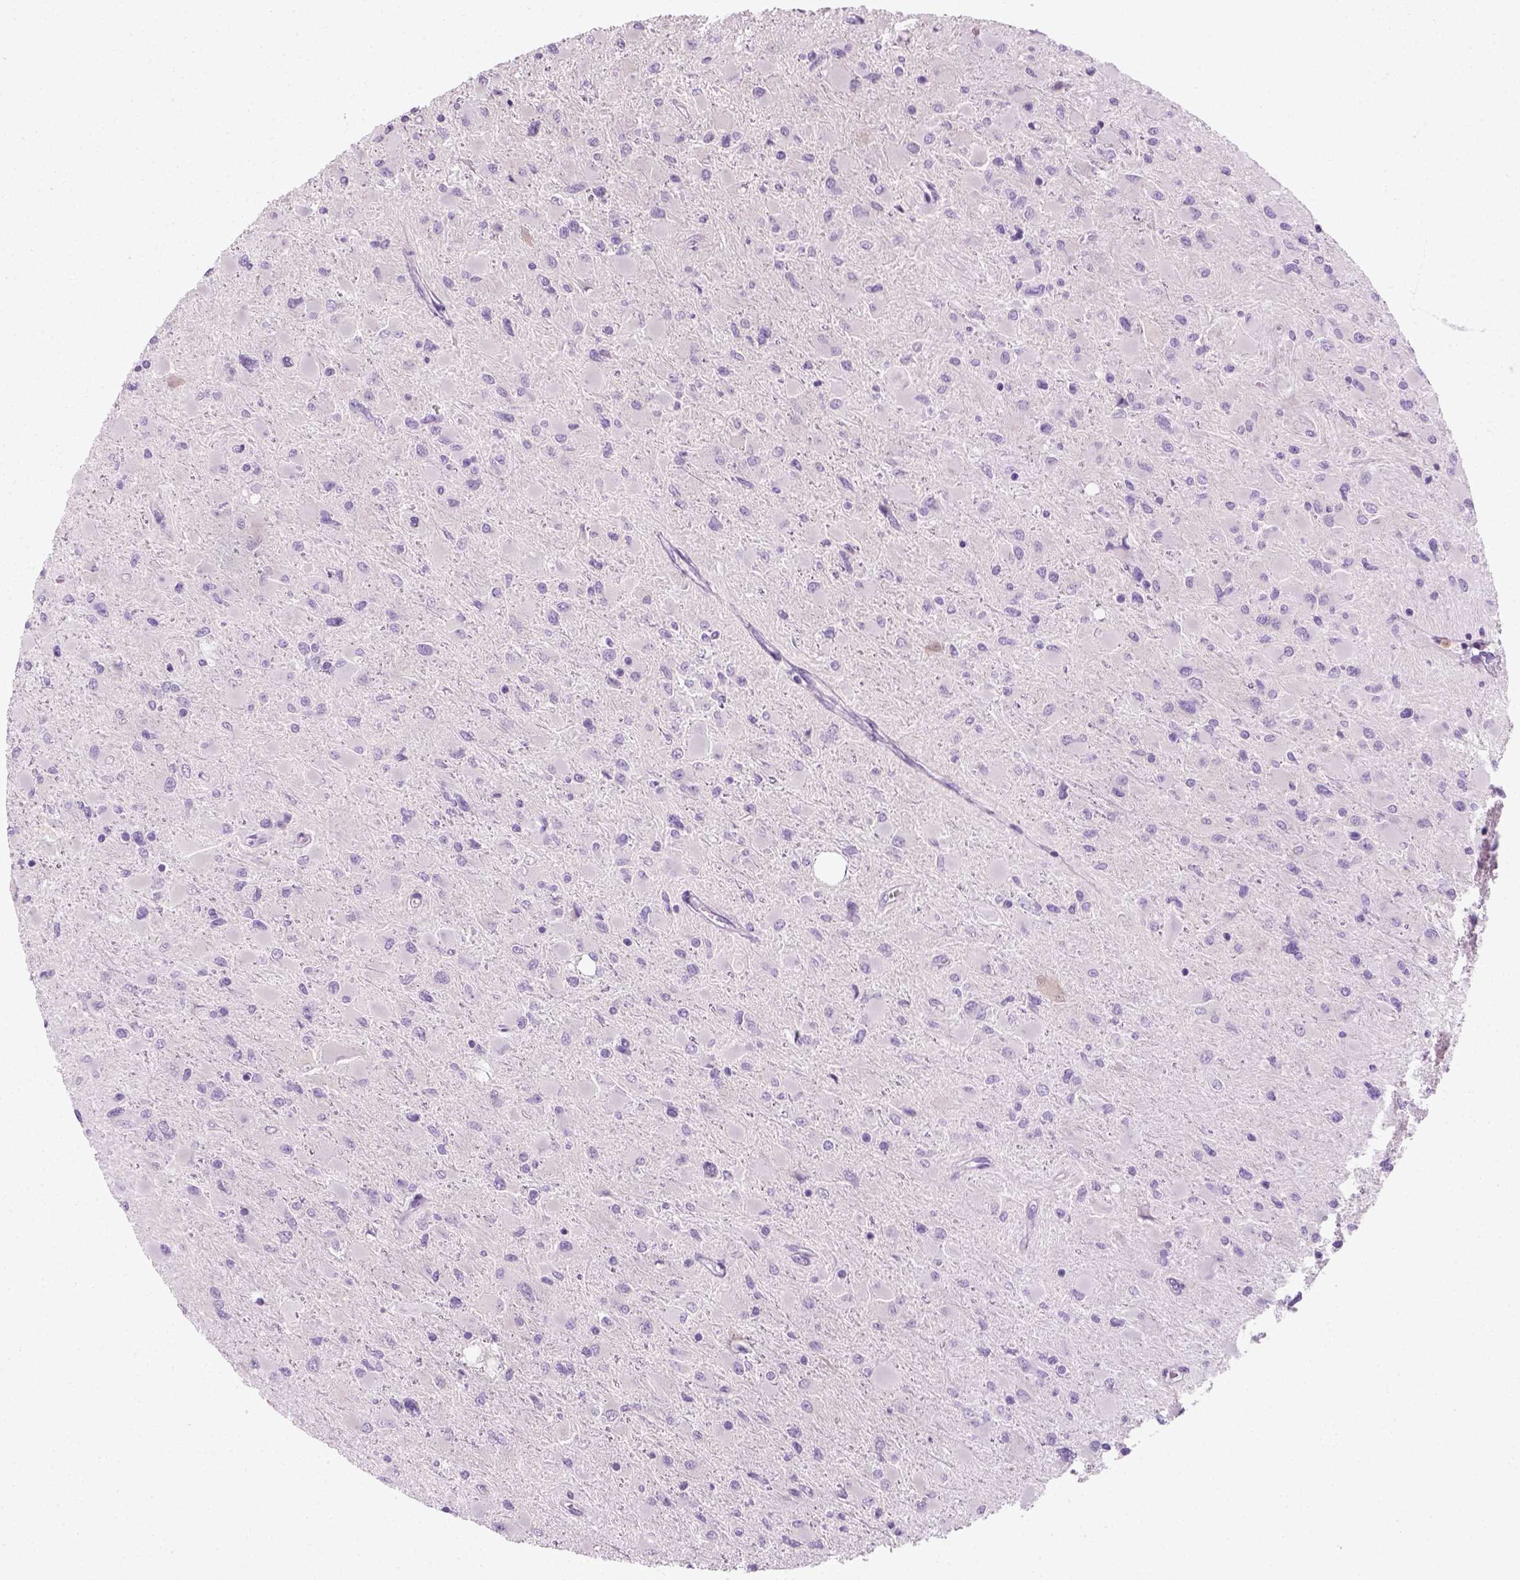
{"staining": {"intensity": "negative", "quantity": "none", "location": "none"}, "tissue": "glioma", "cell_type": "Tumor cells", "image_type": "cancer", "snomed": [{"axis": "morphology", "description": "Glioma, malignant, High grade"}, {"axis": "topography", "description": "Cerebral cortex"}], "caption": "Immunohistochemical staining of human malignant high-grade glioma displays no significant positivity in tumor cells. Nuclei are stained in blue.", "gene": "SLC12A5", "patient": {"sex": "female", "age": 36}}